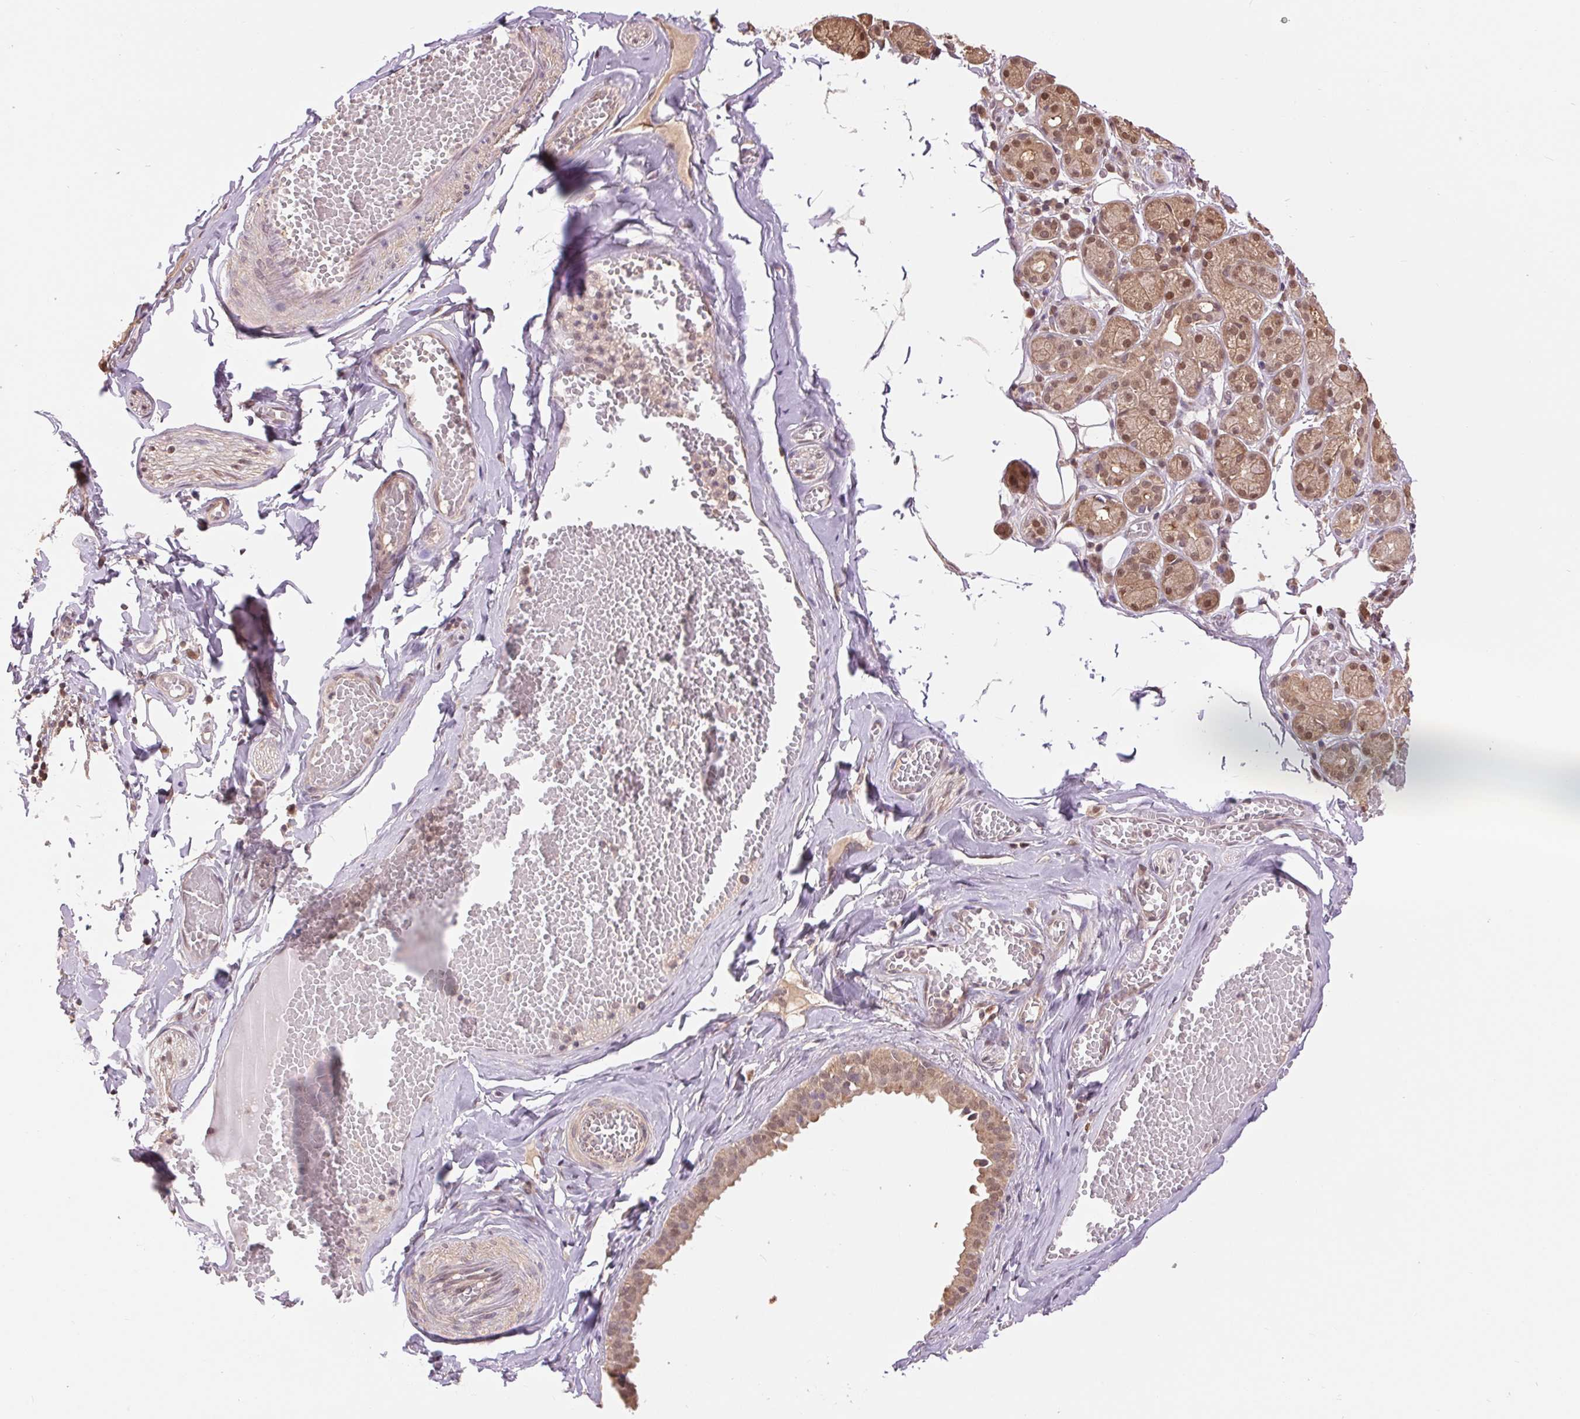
{"staining": {"intensity": "moderate", "quantity": ">75%", "location": "cytoplasmic/membranous,nuclear"}, "tissue": "salivary gland", "cell_type": "Glandular cells", "image_type": "normal", "snomed": [{"axis": "morphology", "description": "Normal tissue, NOS"}, {"axis": "topography", "description": "Salivary gland"}, {"axis": "topography", "description": "Peripheral nerve tissue"}], "caption": "Protein expression analysis of normal salivary gland exhibits moderate cytoplasmic/membranous,nuclear staining in approximately >75% of glandular cells. The staining was performed using DAB (3,3'-diaminobenzidine), with brown indicating positive protein expression. Nuclei are stained blue with hematoxylin.", "gene": "TMEM273", "patient": {"sex": "male", "age": 71}}